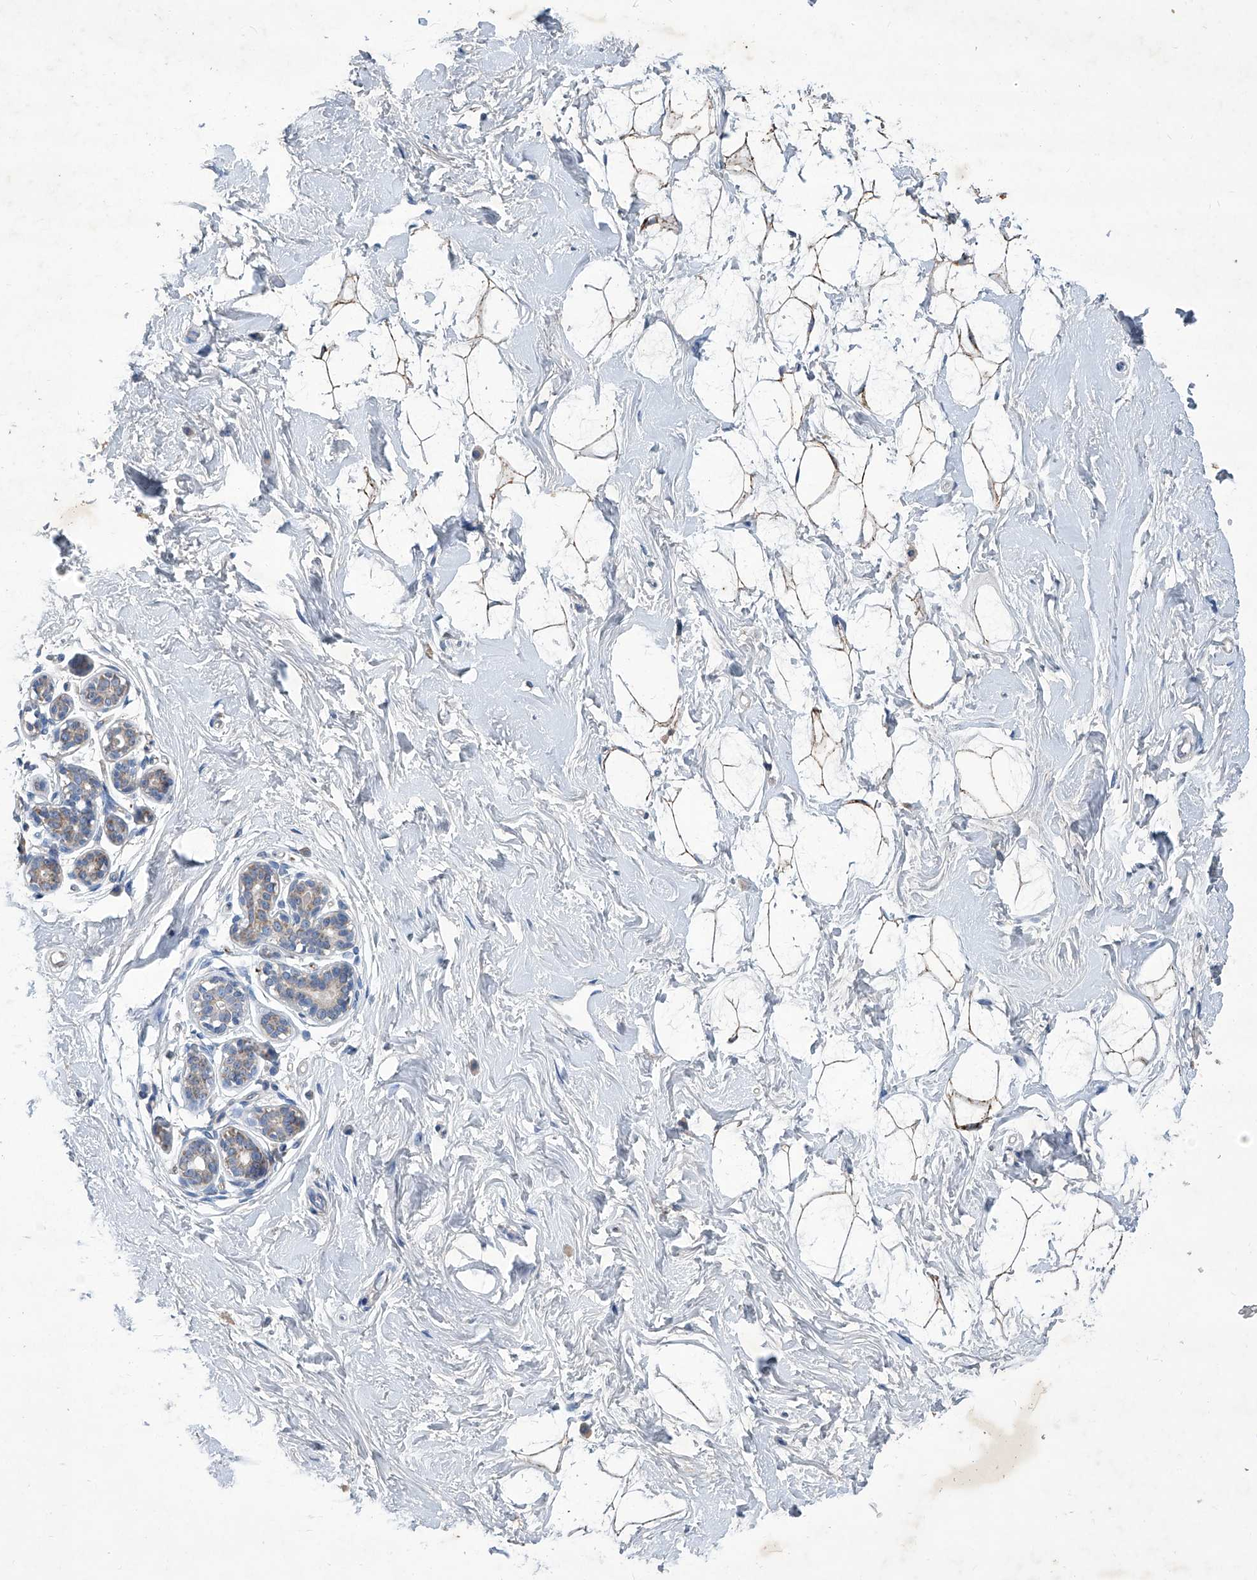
{"staining": {"intensity": "moderate", "quantity": "25%-75%", "location": "cytoplasmic/membranous"}, "tissue": "breast", "cell_type": "Adipocytes", "image_type": "normal", "snomed": [{"axis": "morphology", "description": "Normal tissue, NOS"}, {"axis": "morphology", "description": "Adenoma, NOS"}, {"axis": "topography", "description": "Breast"}], "caption": "Human breast stained for a protein (brown) shows moderate cytoplasmic/membranous positive positivity in approximately 25%-75% of adipocytes.", "gene": "MTARC1", "patient": {"sex": "female", "age": 23}}